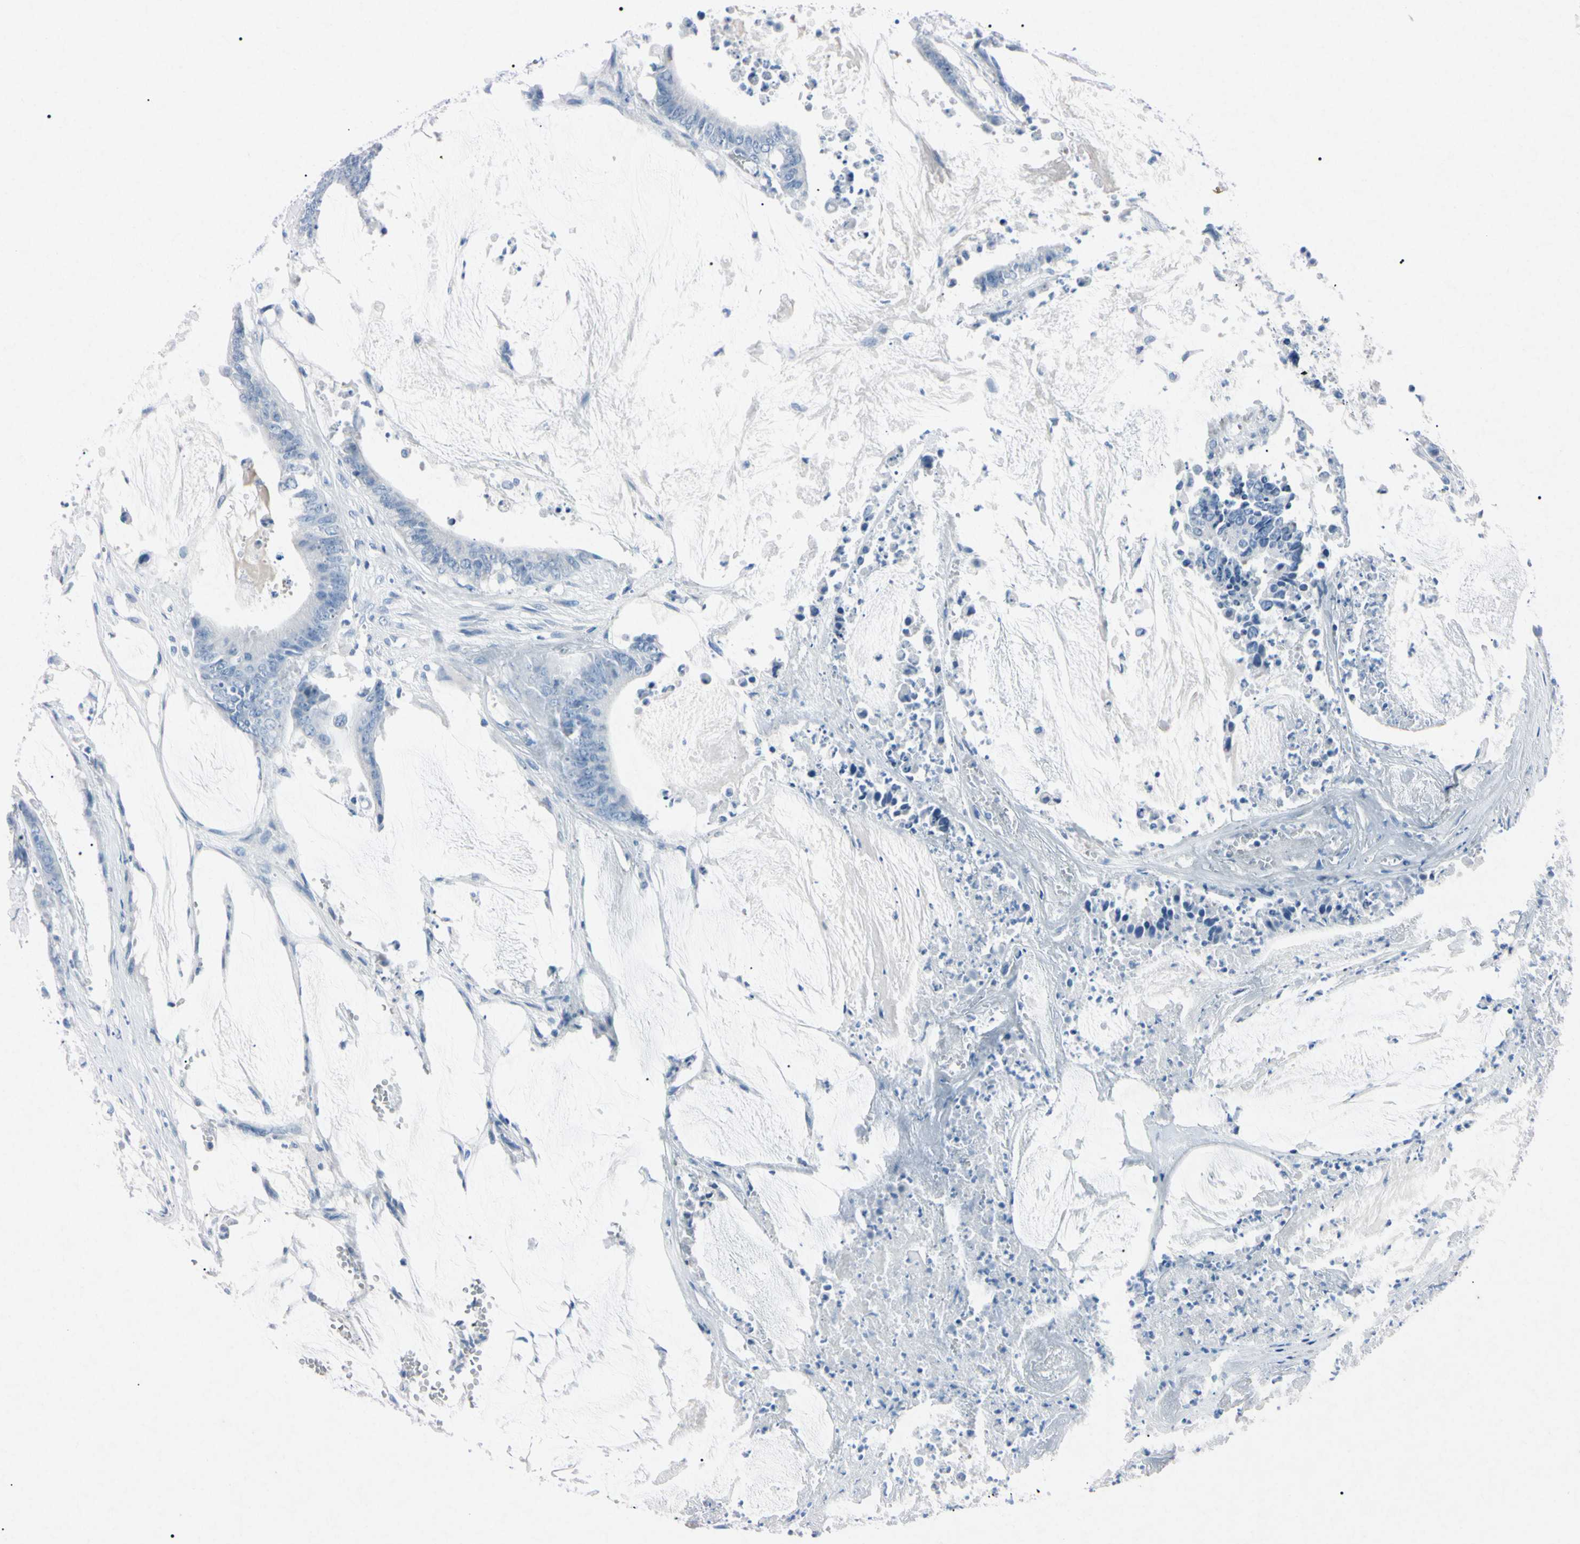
{"staining": {"intensity": "negative", "quantity": "none", "location": "none"}, "tissue": "colorectal cancer", "cell_type": "Tumor cells", "image_type": "cancer", "snomed": [{"axis": "morphology", "description": "Adenocarcinoma, NOS"}, {"axis": "topography", "description": "Rectum"}], "caption": "There is no significant expression in tumor cells of colorectal adenocarcinoma. (DAB immunohistochemistry with hematoxylin counter stain).", "gene": "ELN", "patient": {"sex": "female", "age": 66}}